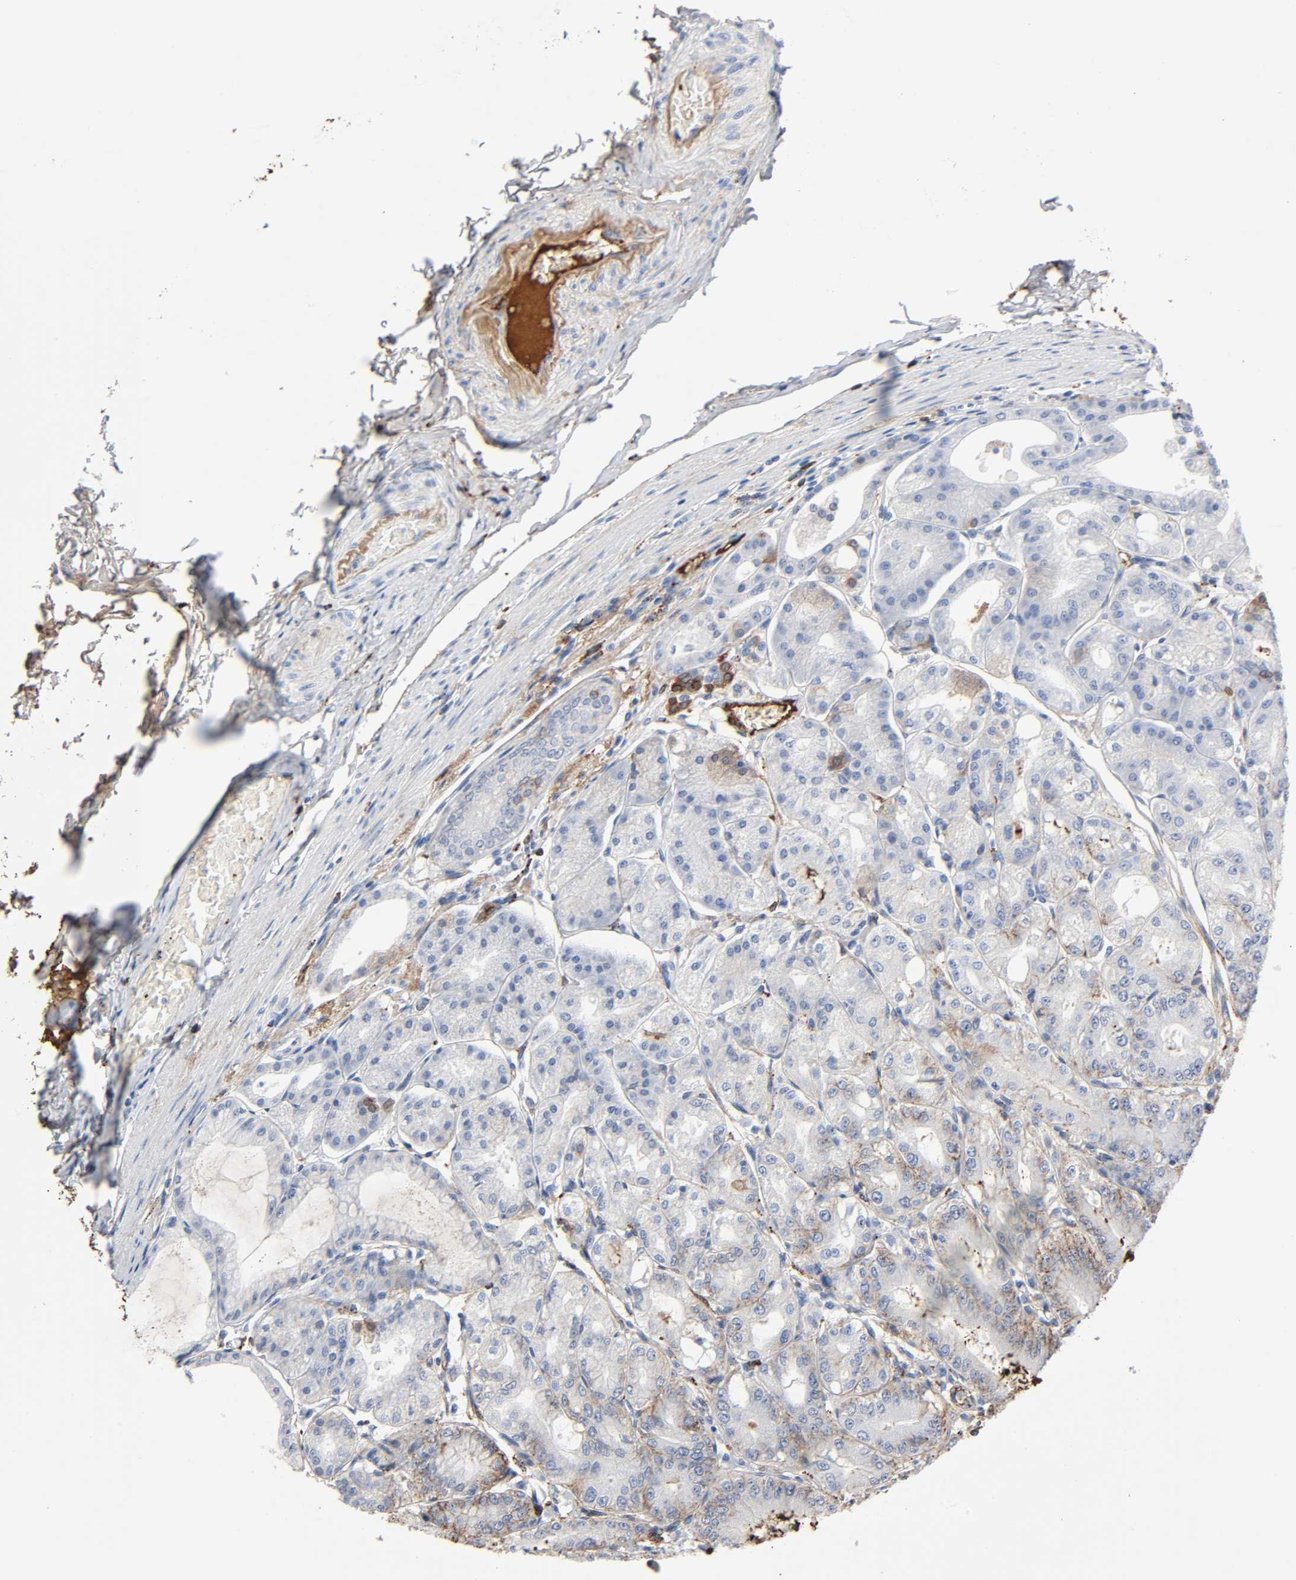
{"staining": {"intensity": "weak", "quantity": "25%-75%", "location": "cytoplasmic/membranous"}, "tissue": "stomach", "cell_type": "Glandular cells", "image_type": "normal", "snomed": [{"axis": "morphology", "description": "Normal tissue, NOS"}, {"axis": "topography", "description": "Stomach, lower"}], "caption": "Protein staining of normal stomach demonstrates weak cytoplasmic/membranous expression in approximately 25%-75% of glandular cells. (Stains: DAB in brown, nuclei in blue, Microscopy: brightfield microscopy at high magnification).", "gene": "C3", "patient": {"sex": "male", "age": 71}}